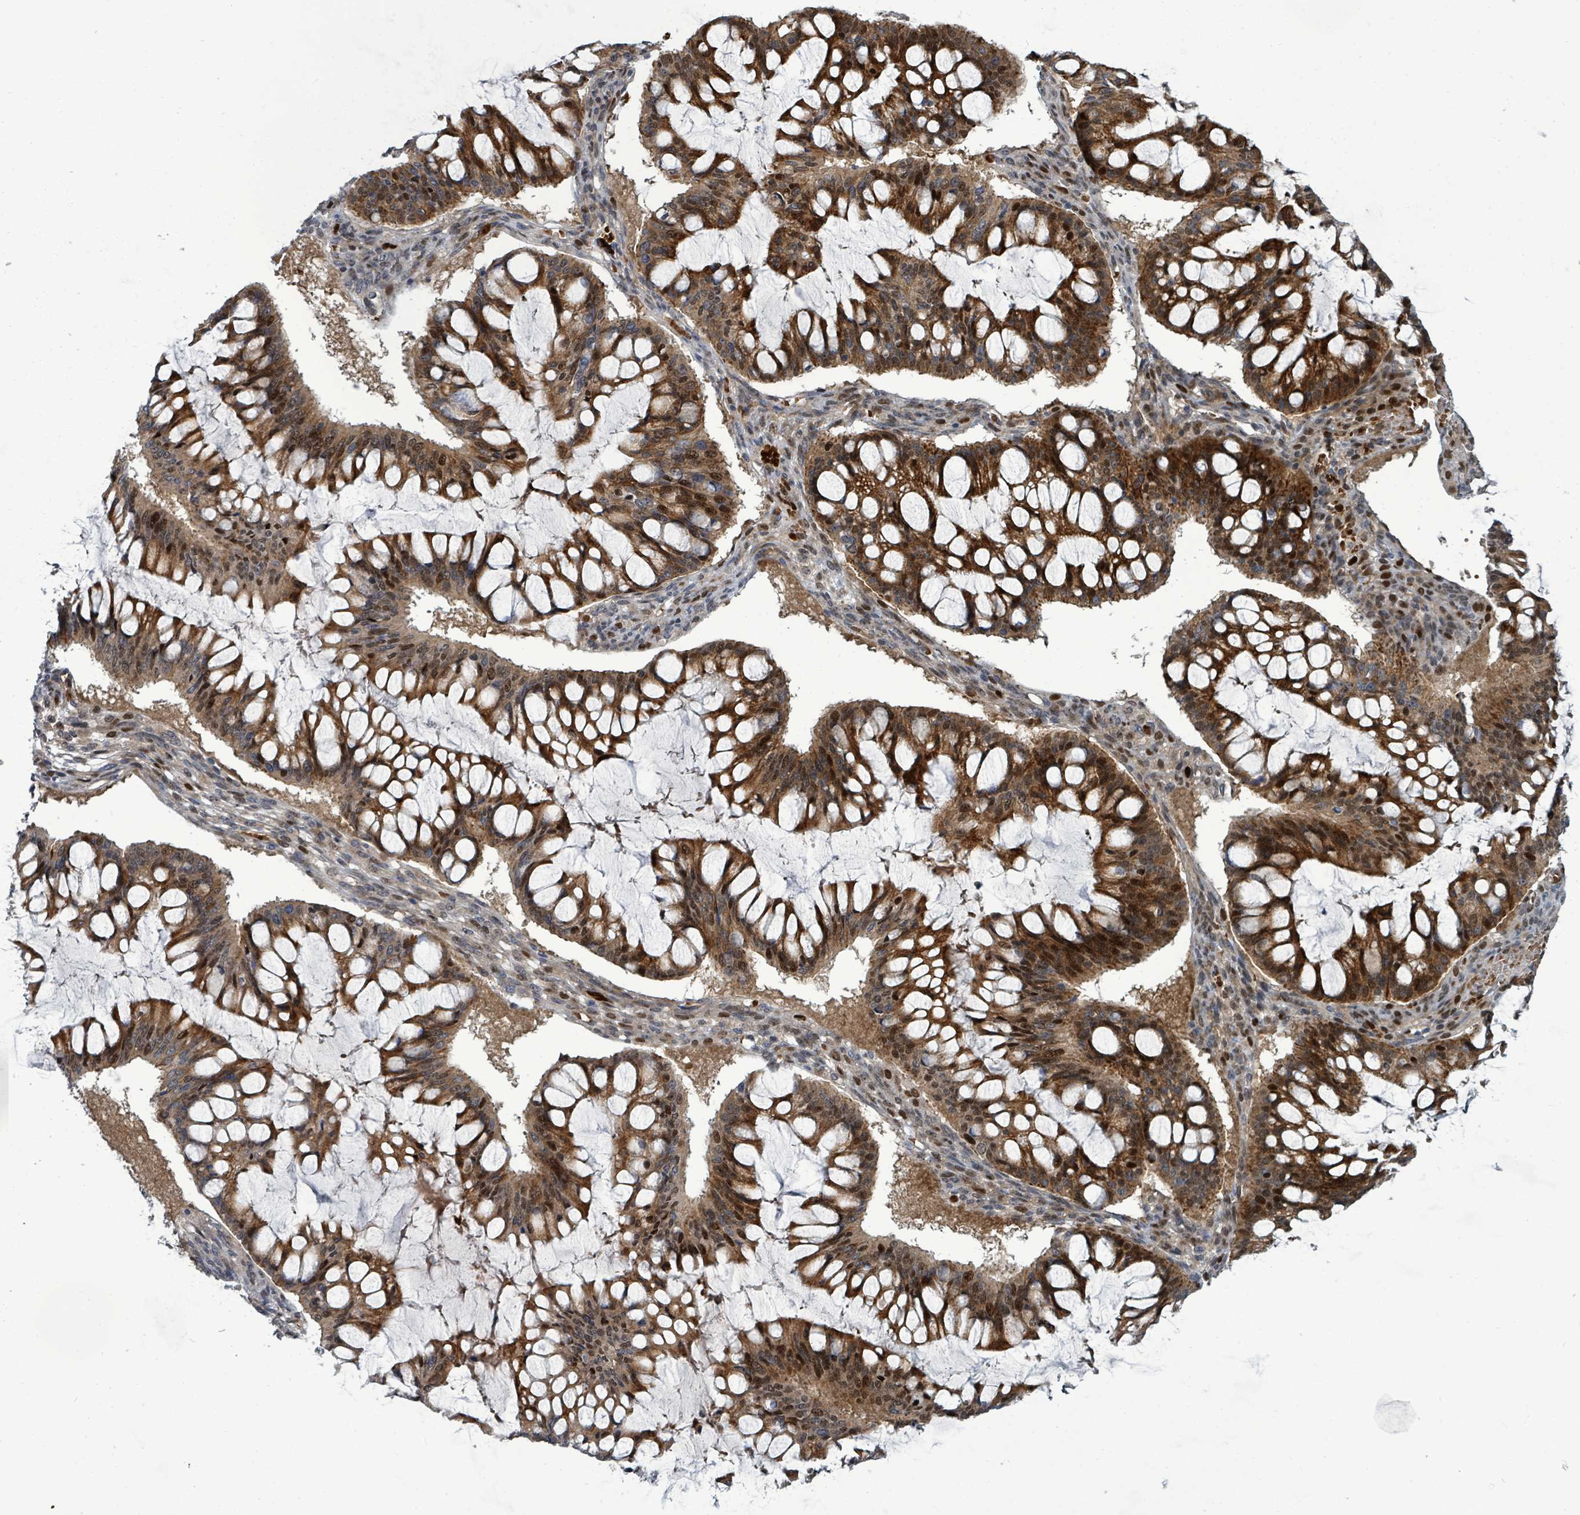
{"staining": {"intensity": "strong", "quantity": ">75%", "location": "cytoplasmic/membranous,nuclear"}, "tissue": "ovarian cancer", "cell_type": "Tumor cells", "image_type": "cancer", "snomed": [{"axis": "morphology", "description": "Cystadenocarcinoma, mucinous, NOS"}, {"axis": "topography", "description": "Ovary"}], "caption": "Immunohistochemistry of human ovarian cancer (mucinous cystadenocarcinoma) exhibits high levels of strong cytoplasmic/membranous and nuclear positivity in approximately >75% of tumor cells. The staining was performed using DAB to visualize the protein expression in brown, while the nuclei were stained in blue with hematoxylin (Magnification: 20x).", "gene": "TRDMT1", "patient": {"sex": "female", "age": 73}}